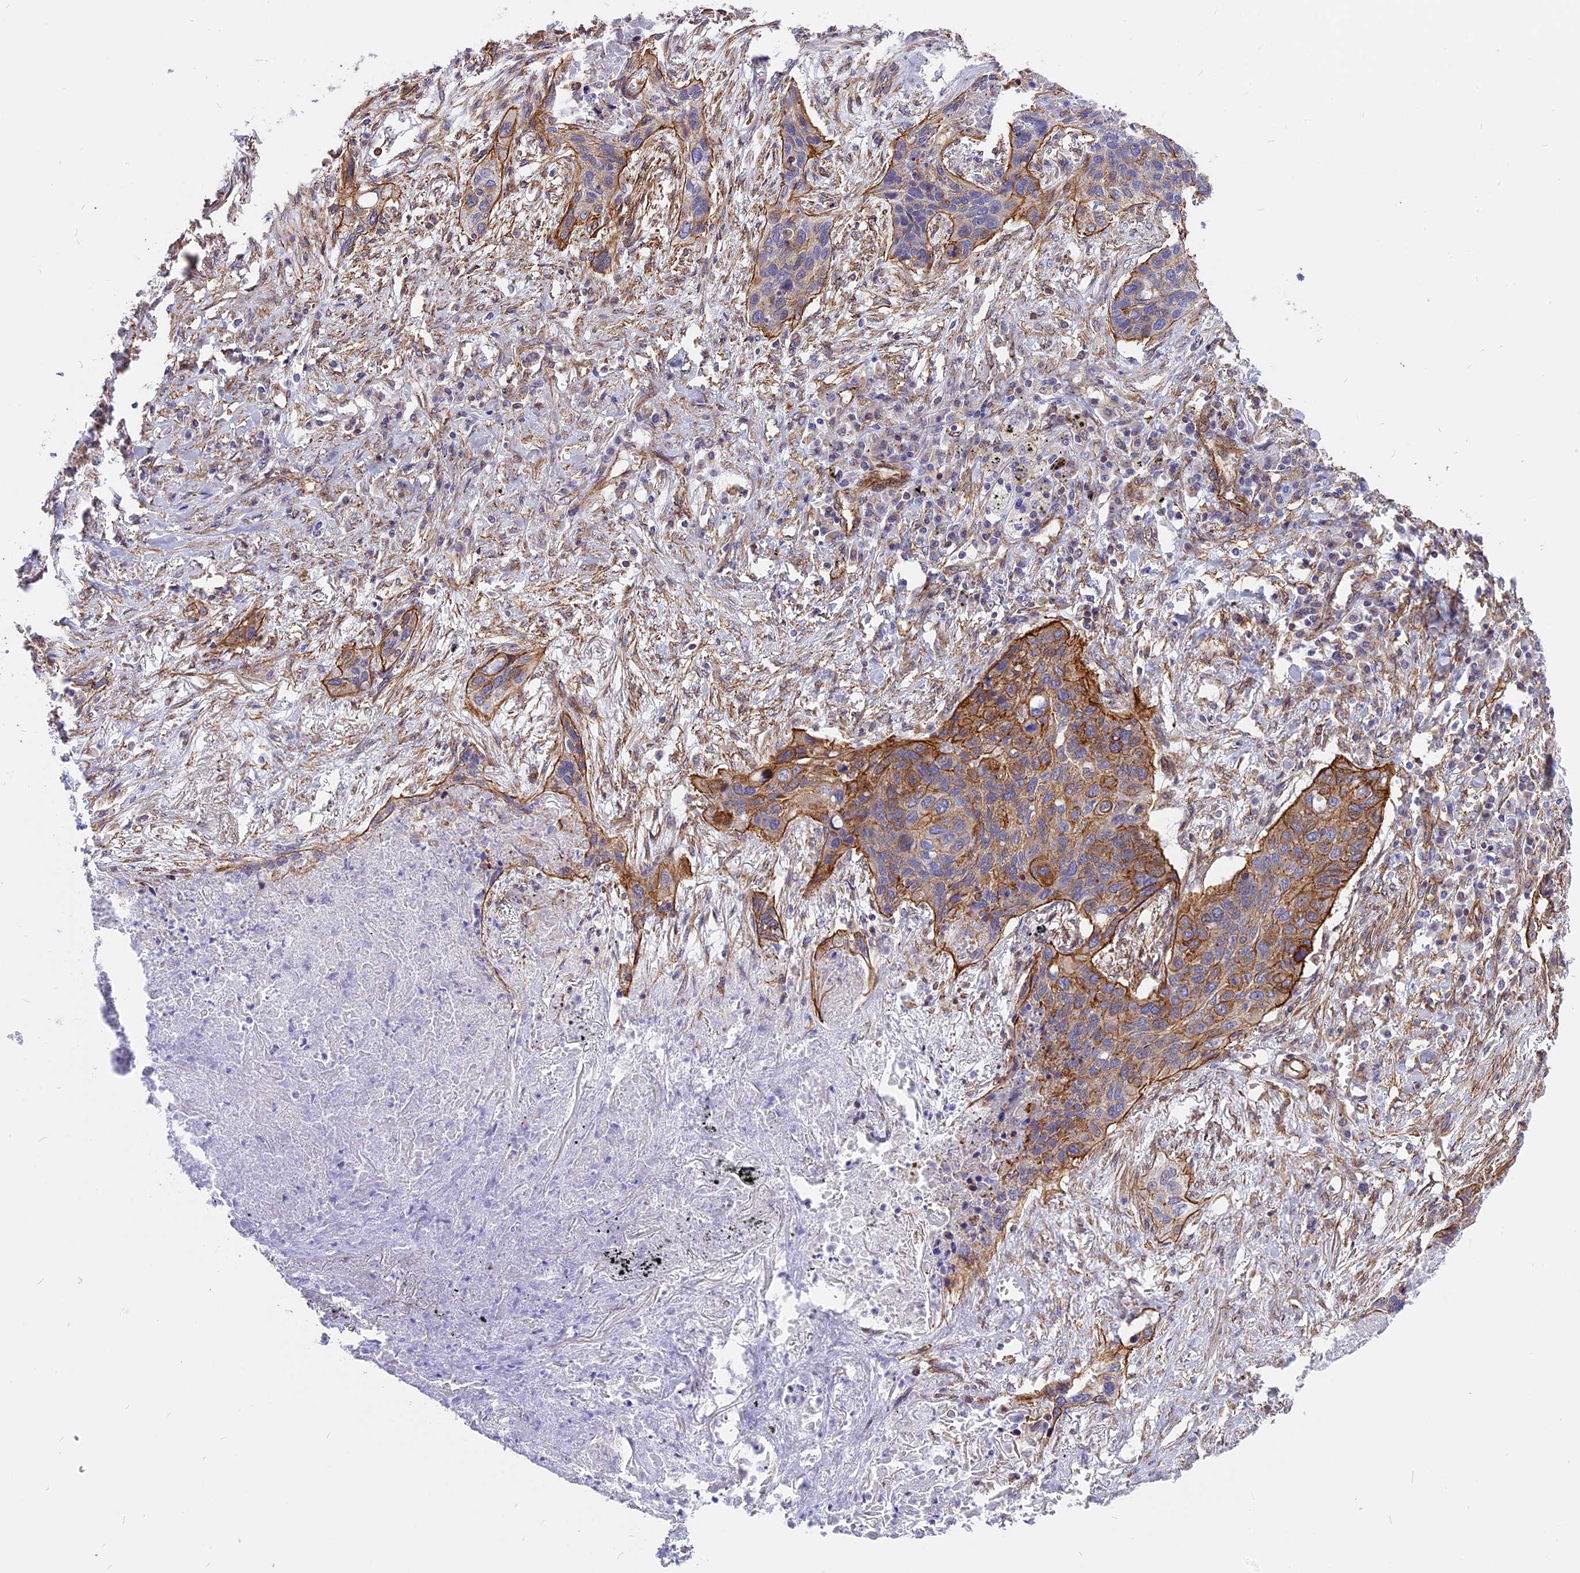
{"staining": {"intensity": "moderate", "quantity": "25%-75%", "location": "cytoplasmic/membranous"}, "tissue": "lung cancer", "cell_type": "Tumor cells", "image_type": "cancer", "snomed": [{"axis": "morphology", "description": "Squamous cell carcinoma, NOS"}, {"axis": "topography", "description": "Lung"}], "caption": "Lung squamous cell carcinoma stained with a protein marker reveals moderate staining in tumor cells.", "gene": "R3HDM4", "patient": {"sex": "female", "age": 63}}